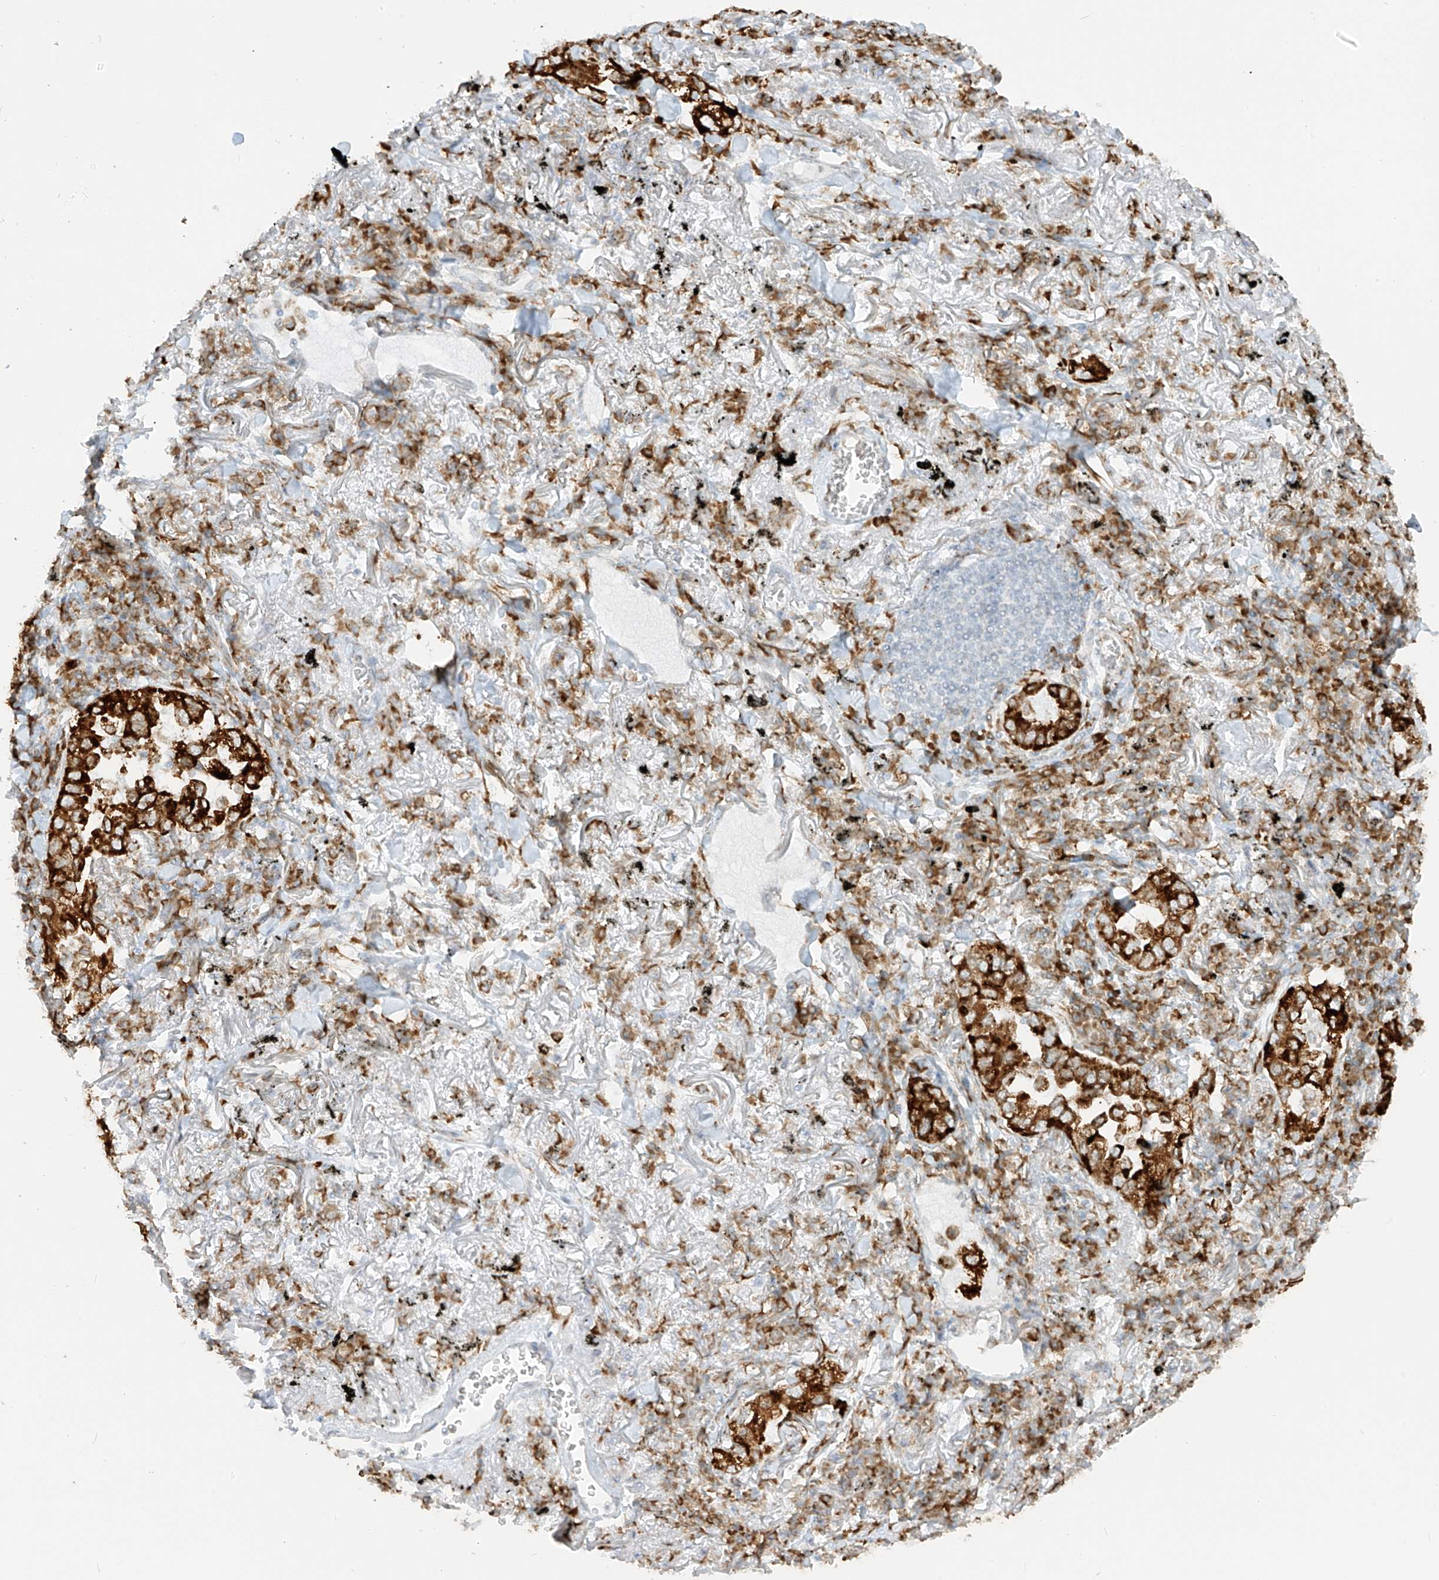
{"staining": {"intensity": "strong", "quantity": ">75%", "location": "cytoplasmic/membranous"}, "tissue": "lung cancer", "cell_type": "Tumor cells", "image_type": "cancer", "snomed": [{"axis": "morphology", "description": "Adenocarcinoma, NOS"}, {"axis": "topography", "description": "Lung"}], "caption": "A histopathology image of human lung cancer (adenocarcinoma) stained for a protein exhibits strong cytoplasmic/membranous brown staining in tumor cells.", "gene": "LRRC59", "patient": {"sex": "male", "age": 65}}